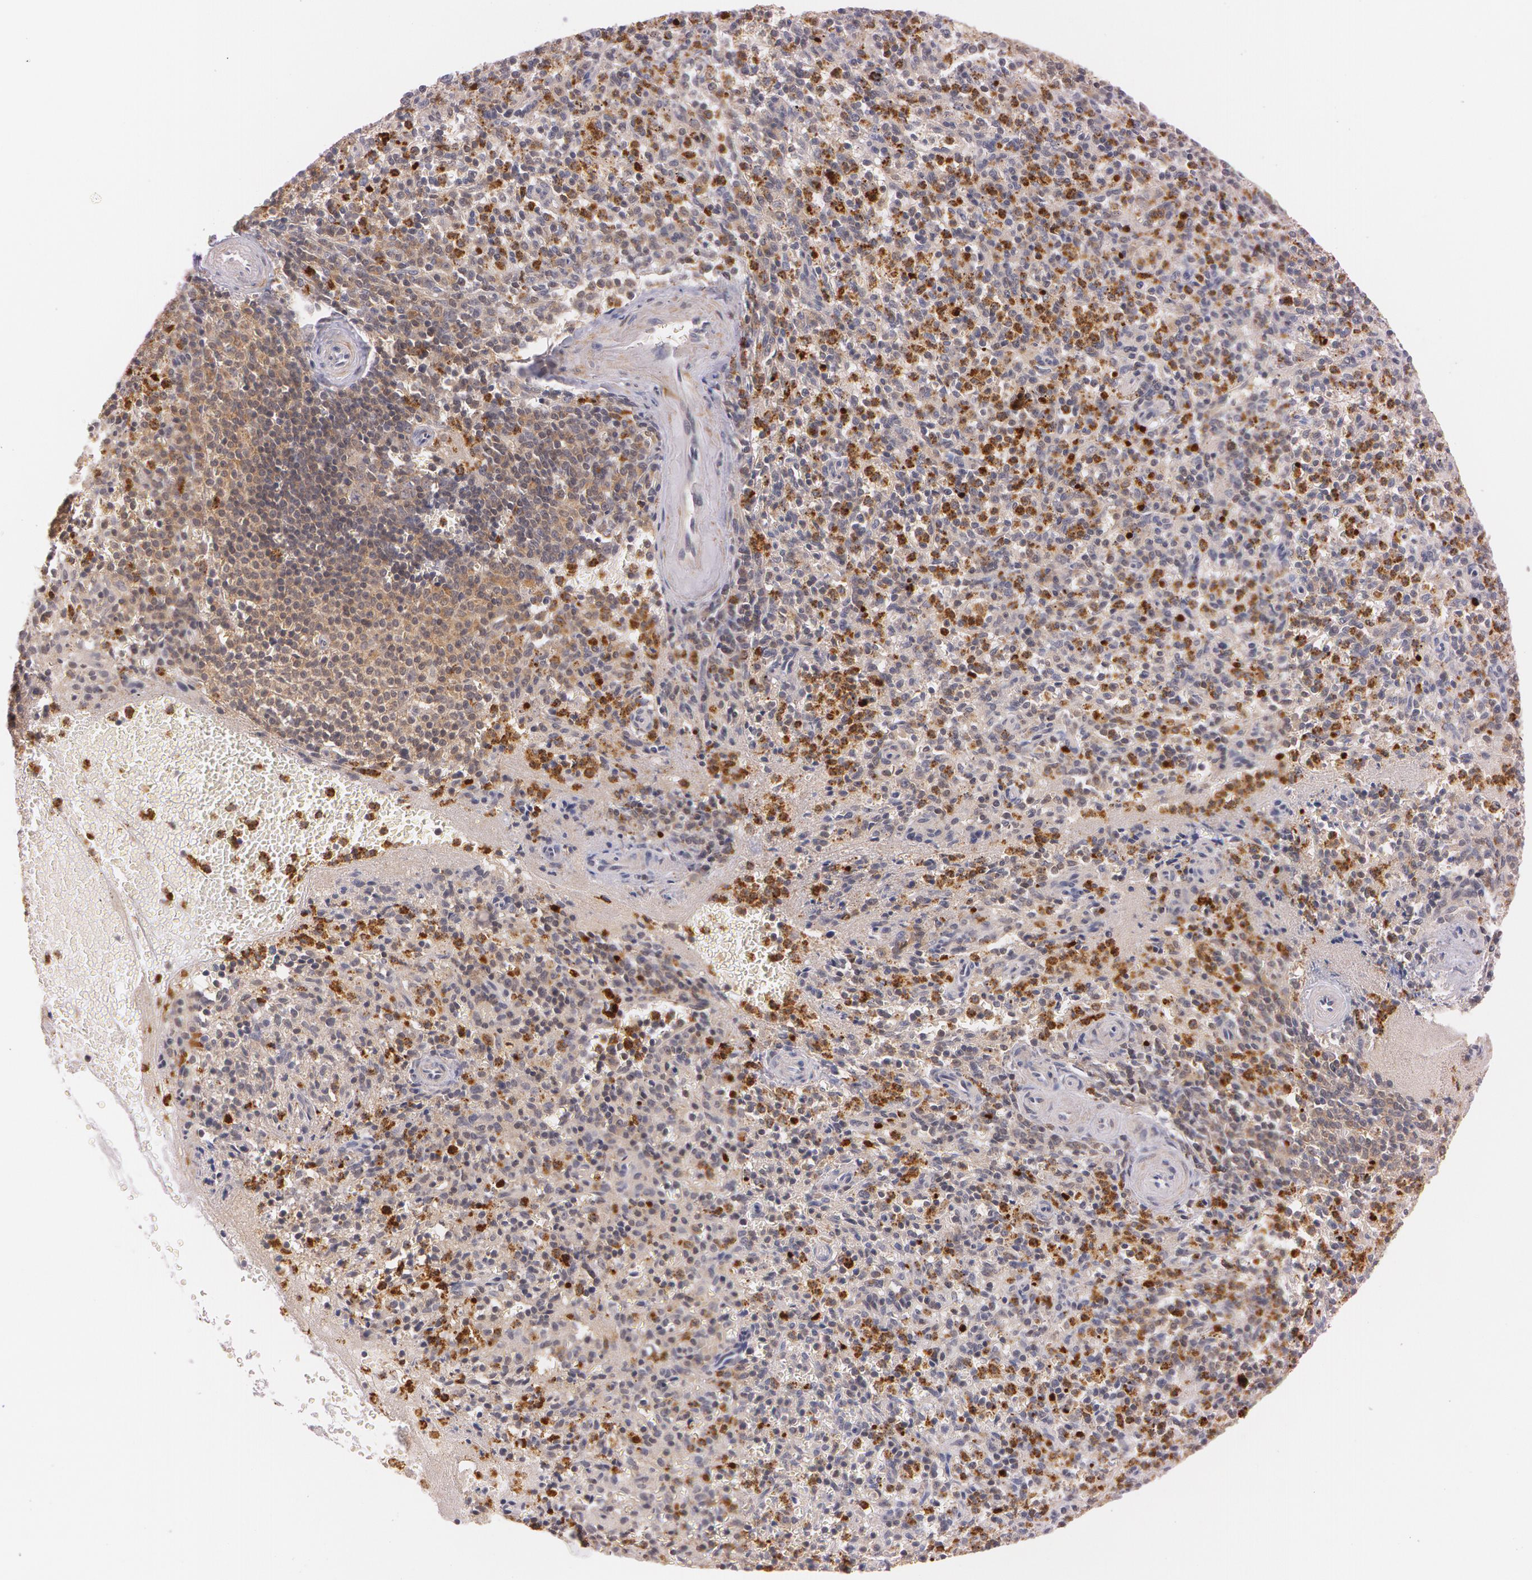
{"staining": {"intensity": "weak", "quantity": ">75%", "location": "cytoplasmic/membranous"}, "tissue": "spleen", "cell_type": "Cells in red pulp", "image_type": "normal", "snomed": [{"axis": "morphology", "description": "Normal tissue, NOS"}, {"axis": "topography", "description": "Spleen"}], "caption": "Weak cytoplasmic/membranous staining for a protein is appreciated in about >75% of cells in red pulp of benign spleen using immunohistochemistry.", "gene": "ATG2B", "patient": {"sex": "male", "age": 72}}